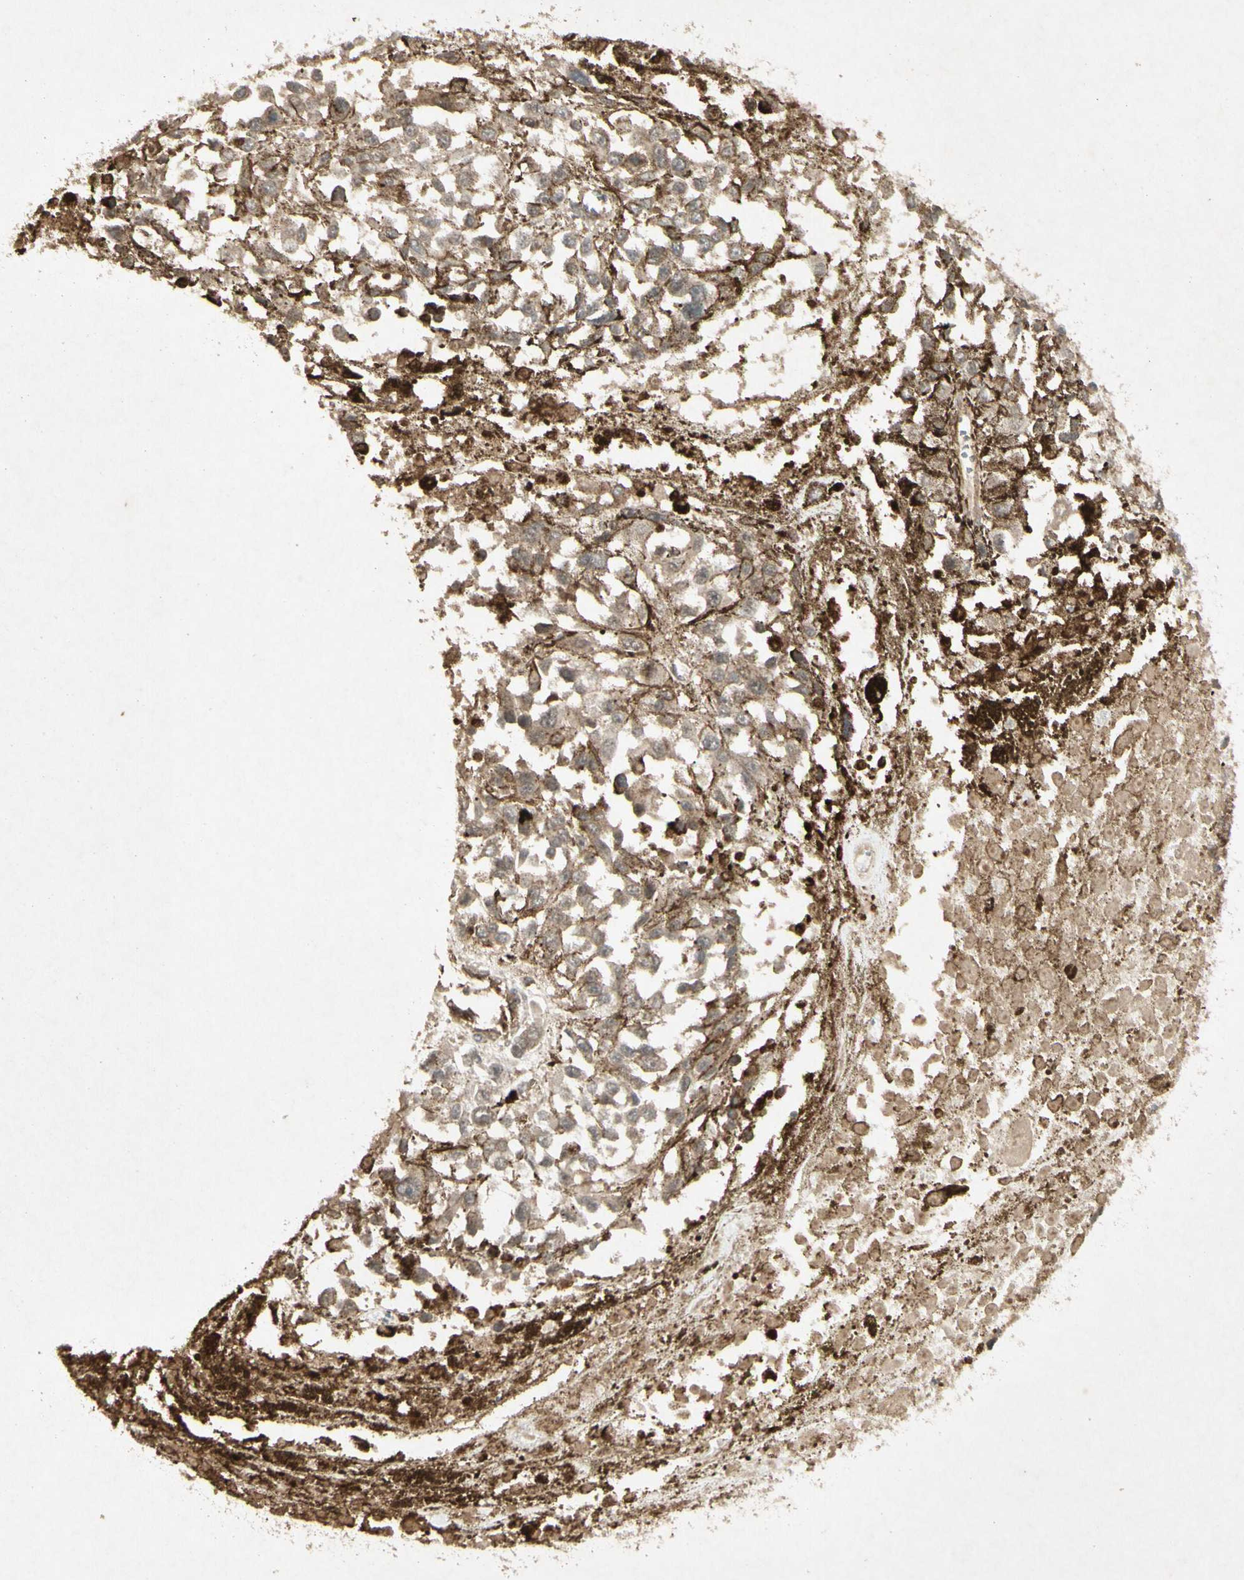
{"staining": {"intensity": "weak", "quantity": ">75%", "location": "cytoplasmic/membranous"}, "tissue": "melanoma", "cell_type": "Tumor cells", "image_type": "cancer", "snomed": [{"axis": "morphology", "description": "Malignant melanoma, Metastatic site"}, {"axis": "topography", "description": "Lymph node"}], "caption": "DAB immunohistochemical staining of human malignant melanoma (metastatic site) displays weak cytoplasmic/membranous protein positivity in about >75% of tumor cells. The staining was performed using DAB (3,3'-diaminobenzidine), with brown indicating positive protein expression. Nuclei are stained blue with hematoxylin.", "gene": "JAG1", "patient": {"sex": "male", "age": 59}}